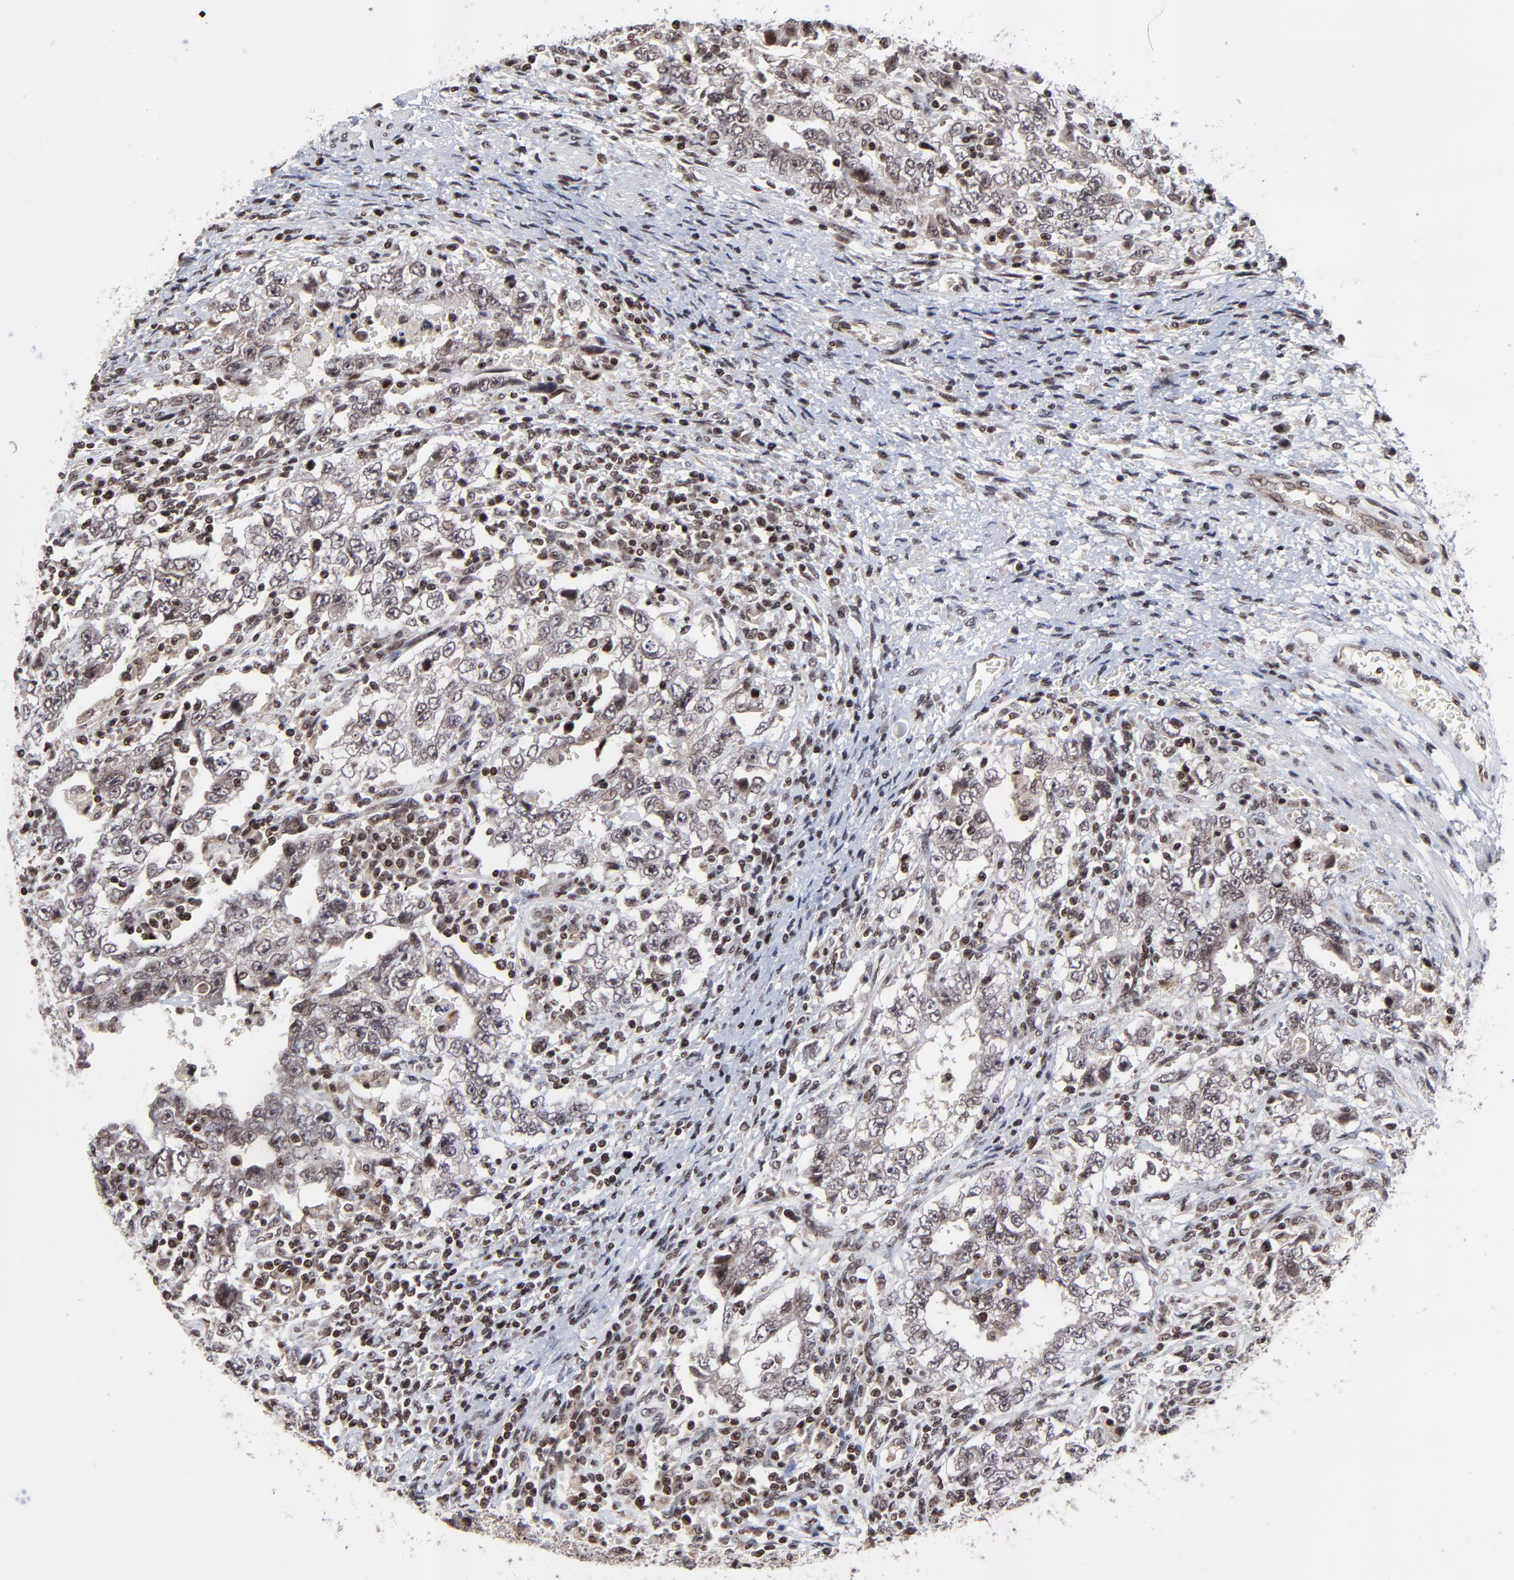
{"staining": {"intensity": "moderate", "quantity": ">75%", "location": "cytoplasmic/membranous,nuclear"}, "tissue": "testis cancer", "cell_type": "Tumor cells", "image_type": "cancer", "snomed": [{"axis": "morphology", "description": "Carcinoma, Embryonal, NOS"}, {"axis": "topography", "description": "Testis"}], "caption": "This is a photomicrograph of IHC staining of testis cancer, which shows moderate staining in the cytoplasmic/membranous and nuclear of tumor cells.", "gene": "ZNF777", "patient": {"sex": "male", "age": 26}}